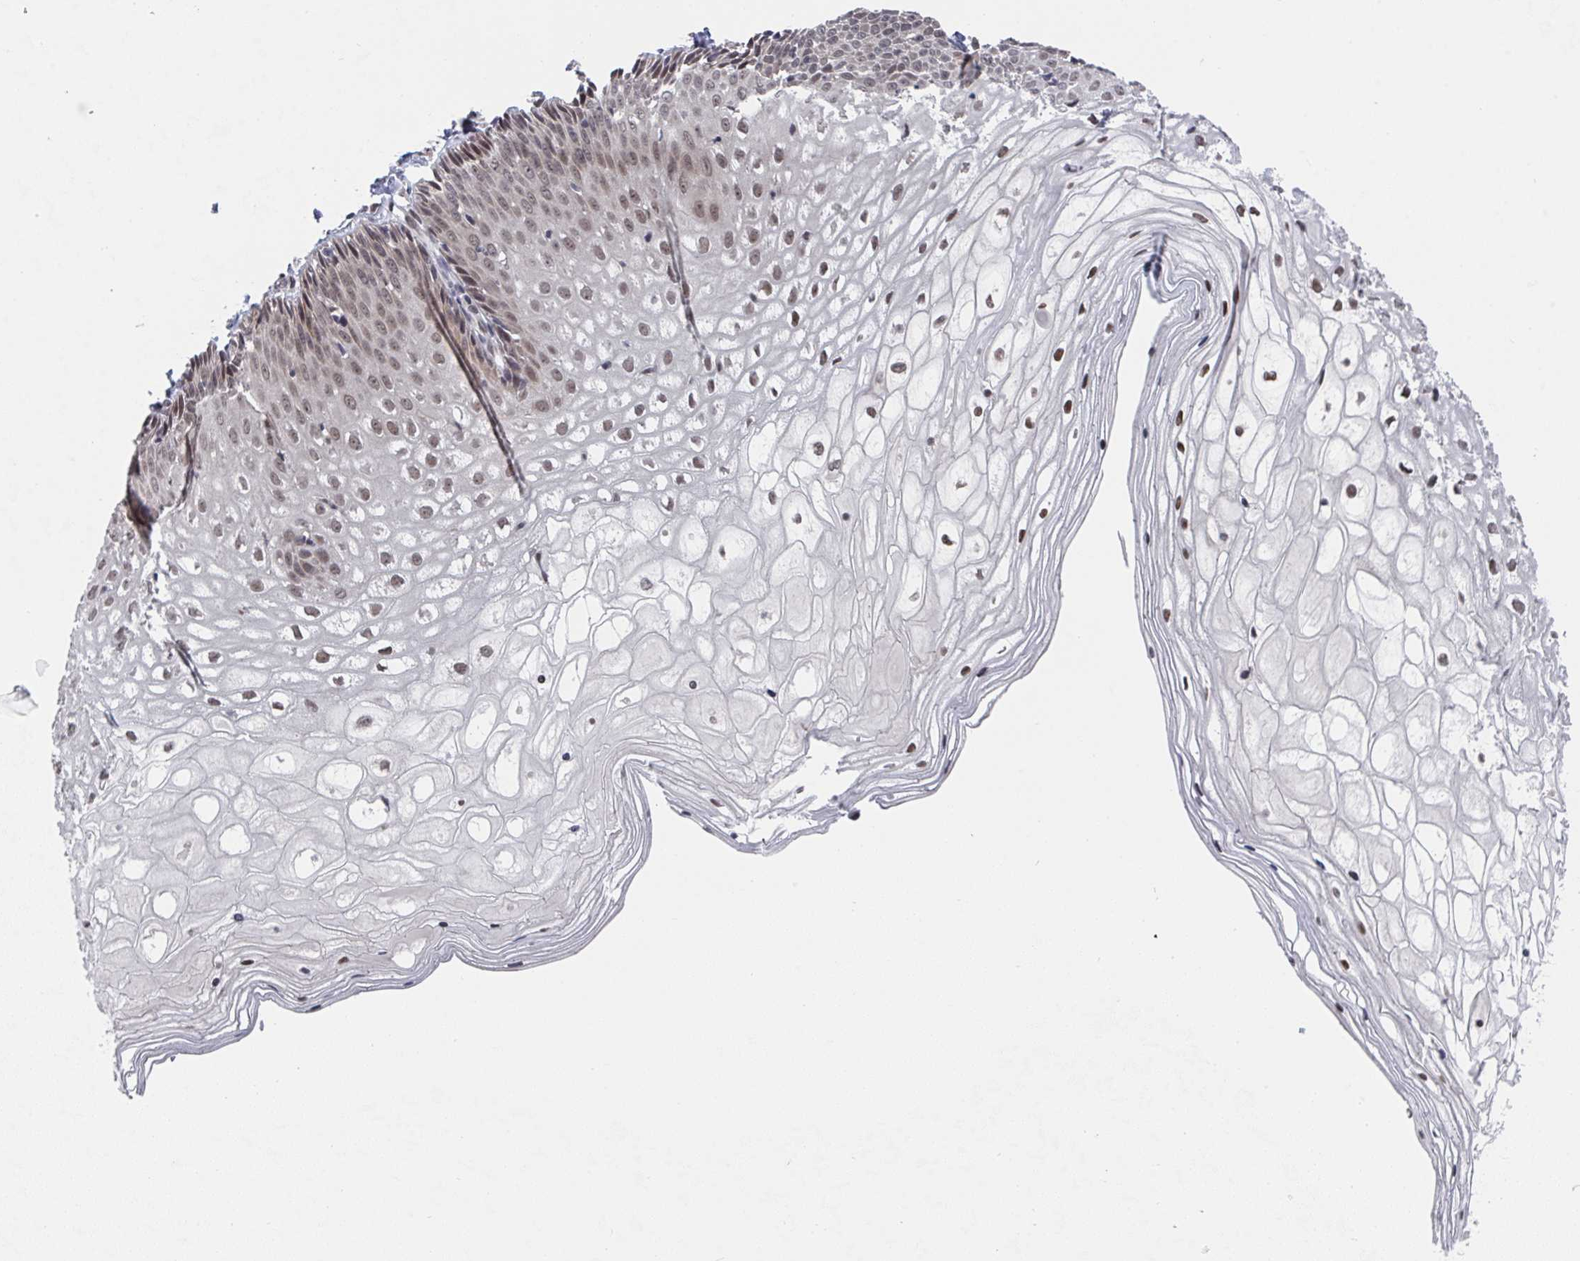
{"staining": {"intensity": "moderate", "quantity": "25%-75%", "location": "nuclear"}, "tissue": "cervix", "cell_type": "Glandular cells", "image_type": "normal", "snomed": [{"axis": "morphology", "description": "Normal tissue, NOS"}, {"axis": "topography", "description": "Cervix"}], "caption": "Cervix stained with immunohistochemistry demonstrates moderate nuclear expression in approximately 25%-75% of glandular cells.", "gene": "JMJD1C", "patient": {"sex": "female", "age": 36}}